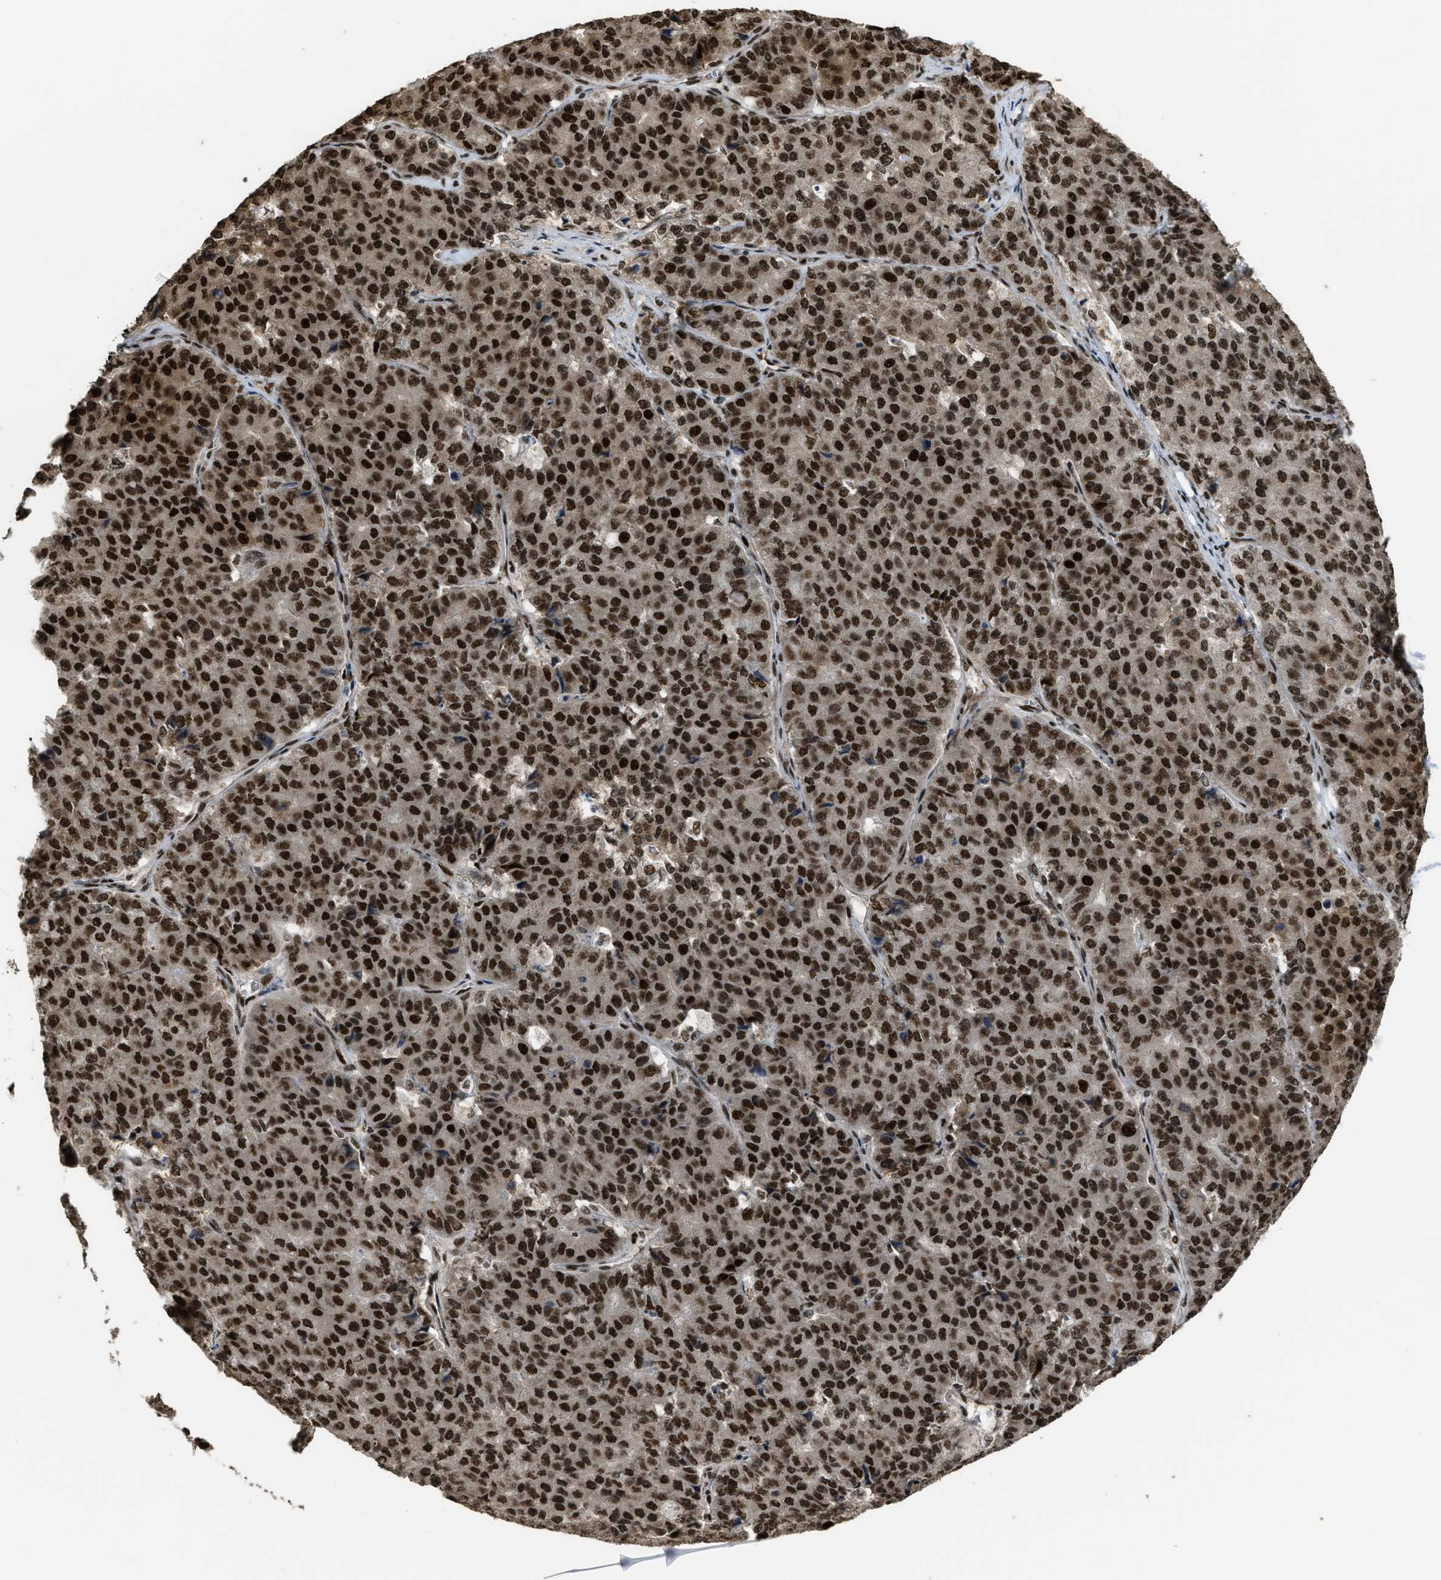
{"staining": {"intensity": "strong", "quantity": ">75%", "location": "nuclear"}, "tissue": "pancreatic cancer", "cell_type": "Tumor cells", "image_type": "cancer", "snomed": [{"axis": "morphology", "description": "Adenocarcinoma, NOS"}, {"axis": "topography", "description": "Pancreas"}], "caption": "Human pancreatic cancer (adenocarcinoma) stained with a protein marker reveals strong staining in tumor cells.", "gene": "SERTAD2", "patient": {"sex": "male", "age": 50}}